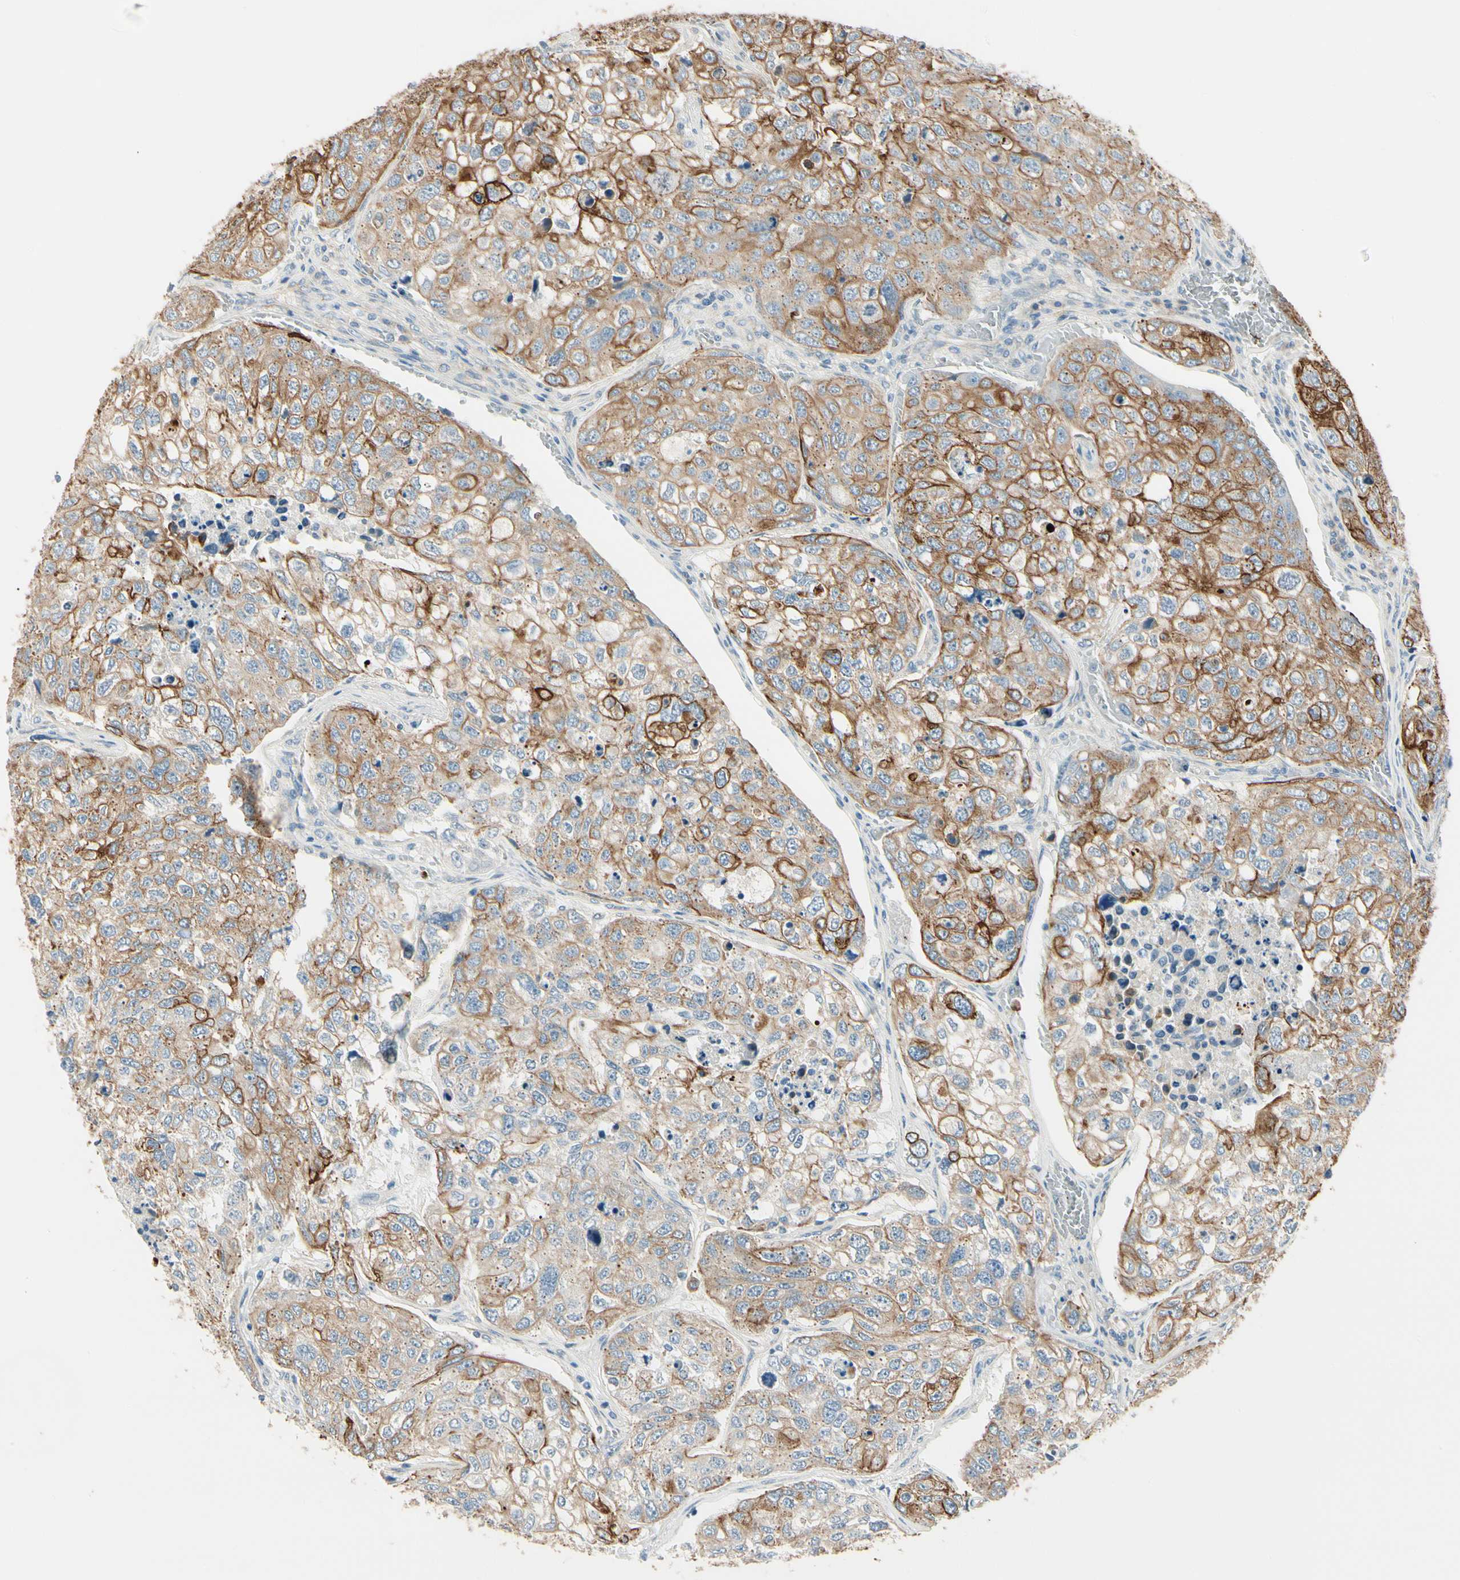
{"staining": {"intensity": "strong", "quantity": ">75%", "location": "cytoplasmic/membranous"}, "tissue": "urothelial cancer", "cell_type": "Tumor cells", "image_type": "cancer", "snomed": [{"axis": "morphology", "description": "Urothelial carcinoma, High grade"}, {"axis": "topography", "description": "Lymph node"}, {"axis": "topography", "description": "Urinary bladder"}], "caption": "Human urothelial cancer stained with a protein marker displays strong staining in tumor cells.", "gene": "DUSP12", "patient": {"sex": "male", "age": 51}}